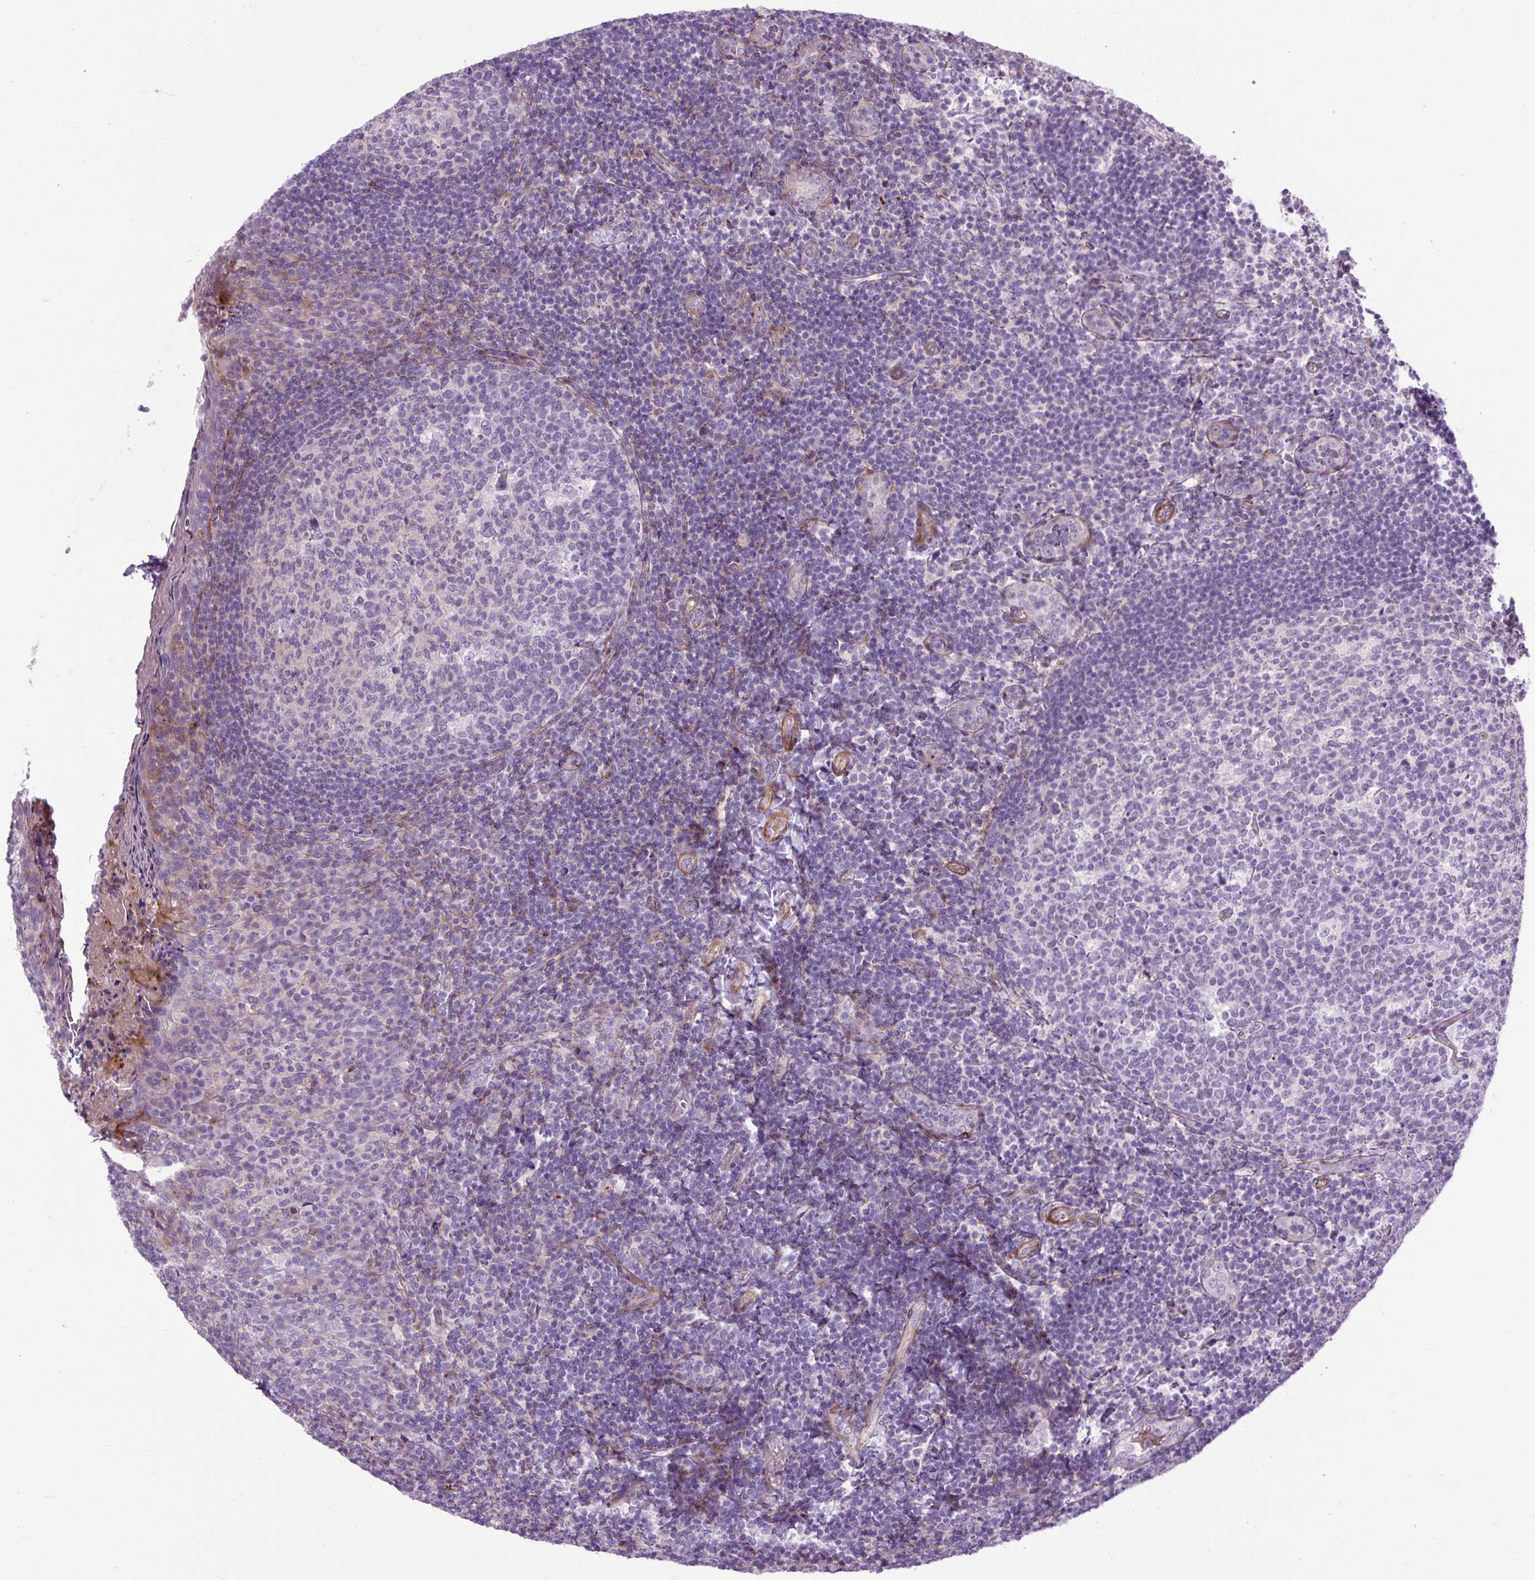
{"staining": {"intensity": "negative", "quantity": "none", "location": "none"}, "tissue": "tonsil", "cell_type": "Germinal center cells", "image_type": "normal", "snomed": [{"axis": "morphology", "description": "Normal tissue, NOS"}, {"axis": "topography", "description": "Tonsil"}], "caption": "The photomicrograph displays no significant staining in germinal center cells of tonsil. (DAB immunohistochemistry (IHC) with hematoxylin counter stain).", "gene": "ZNF197", "patient": {"sex": "female", "age": 10}}